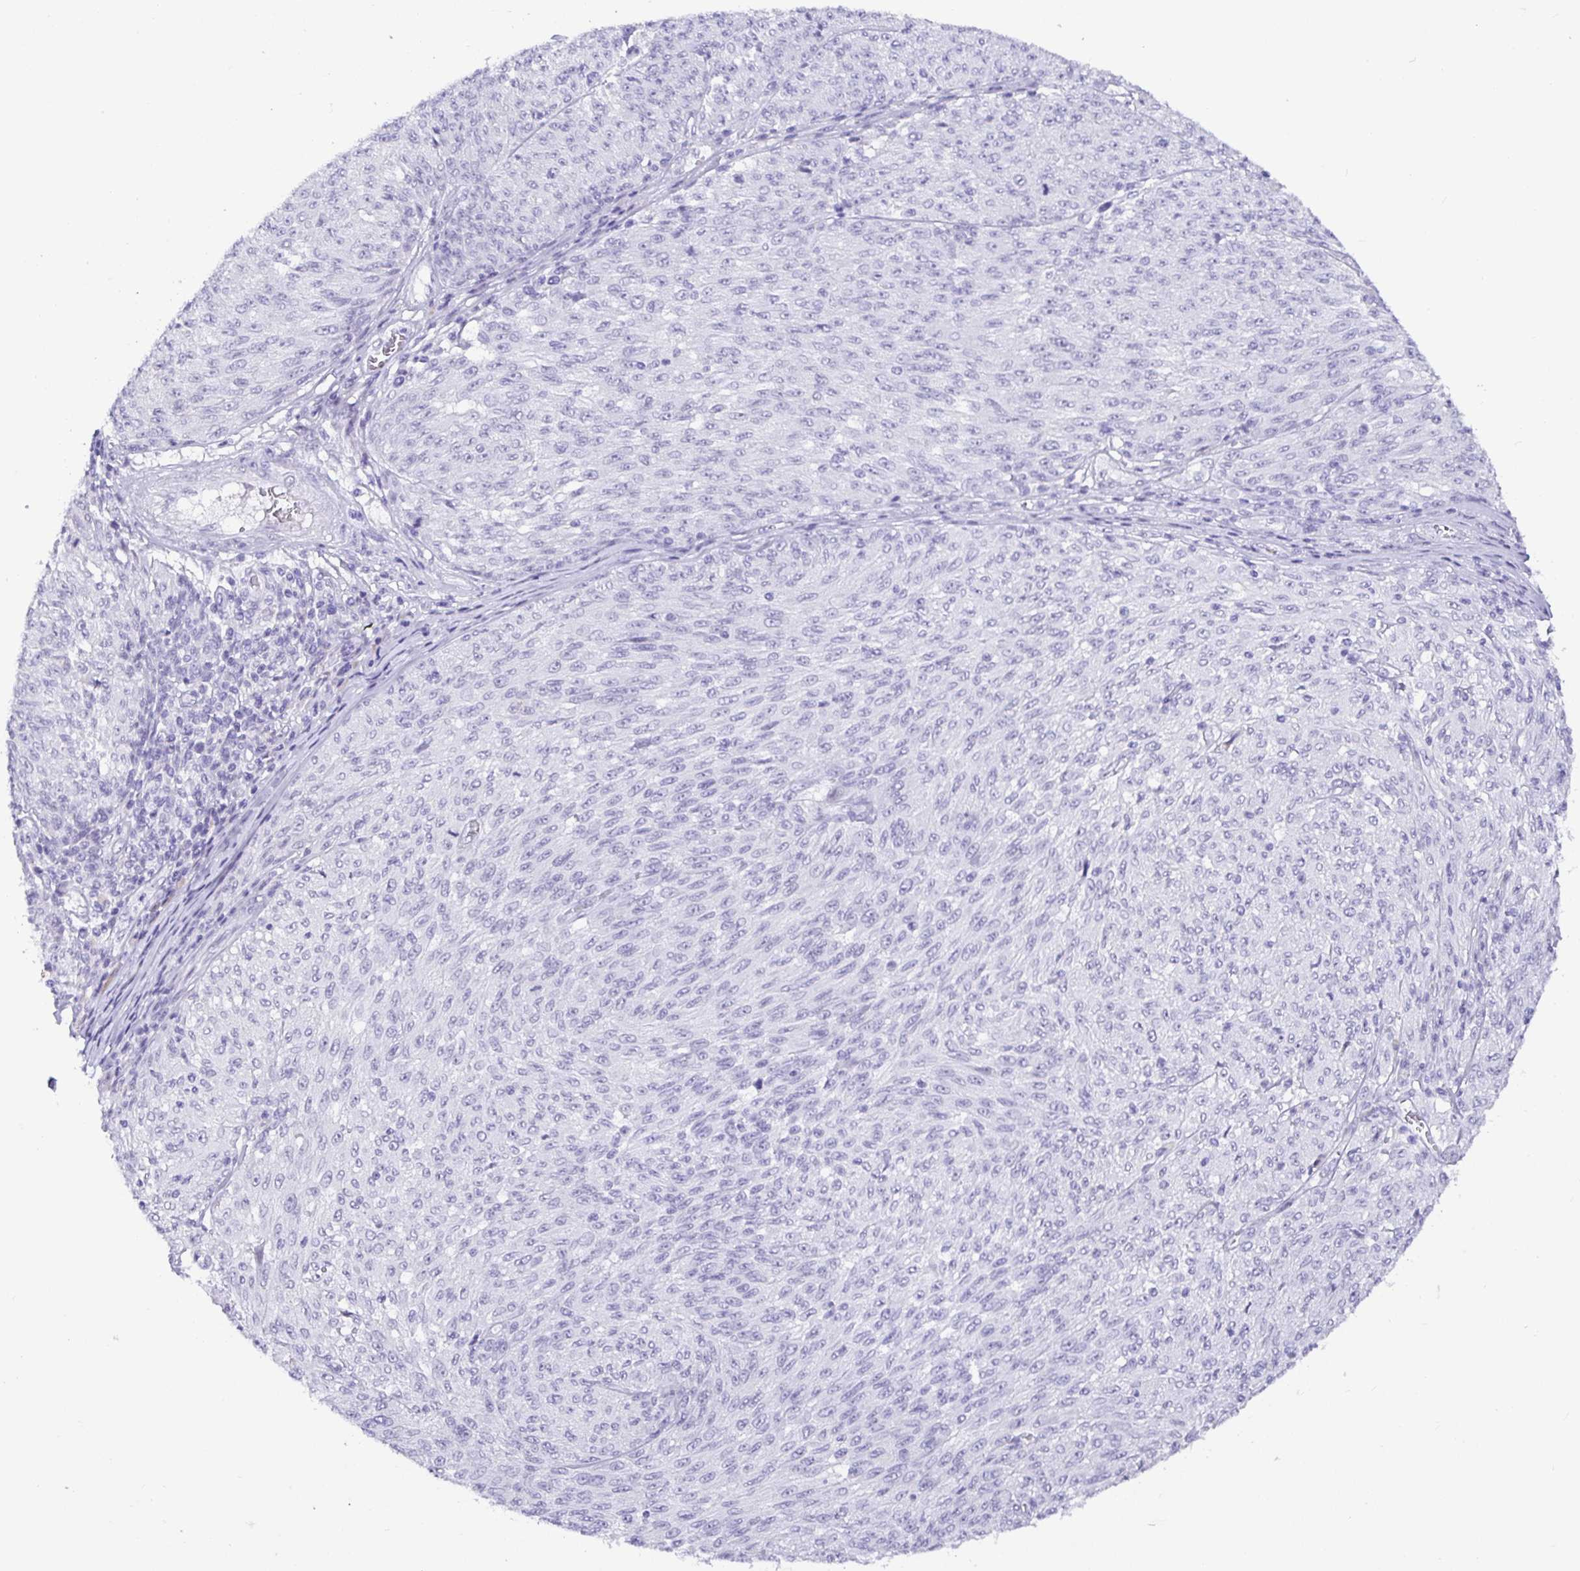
{"staining": {"intensity": "negative", "quantity": "none", "location": "none"}, "tissue": "melanoma", "cell_type": "Tumor cells", "image_type": "cancer", "snomed": [{"axis": "morphology", "description": "Malignant melanoma, NOS"}, {"axis": "topography", "description": "Skin"}], "caption": "Immunohistochemistry micrograph of malignant melanoma stained for a protein (brown), which exhibits no expression in tumor cells.", "gene": "NUP188", "patient": {"sex": "male", "age": 85}}